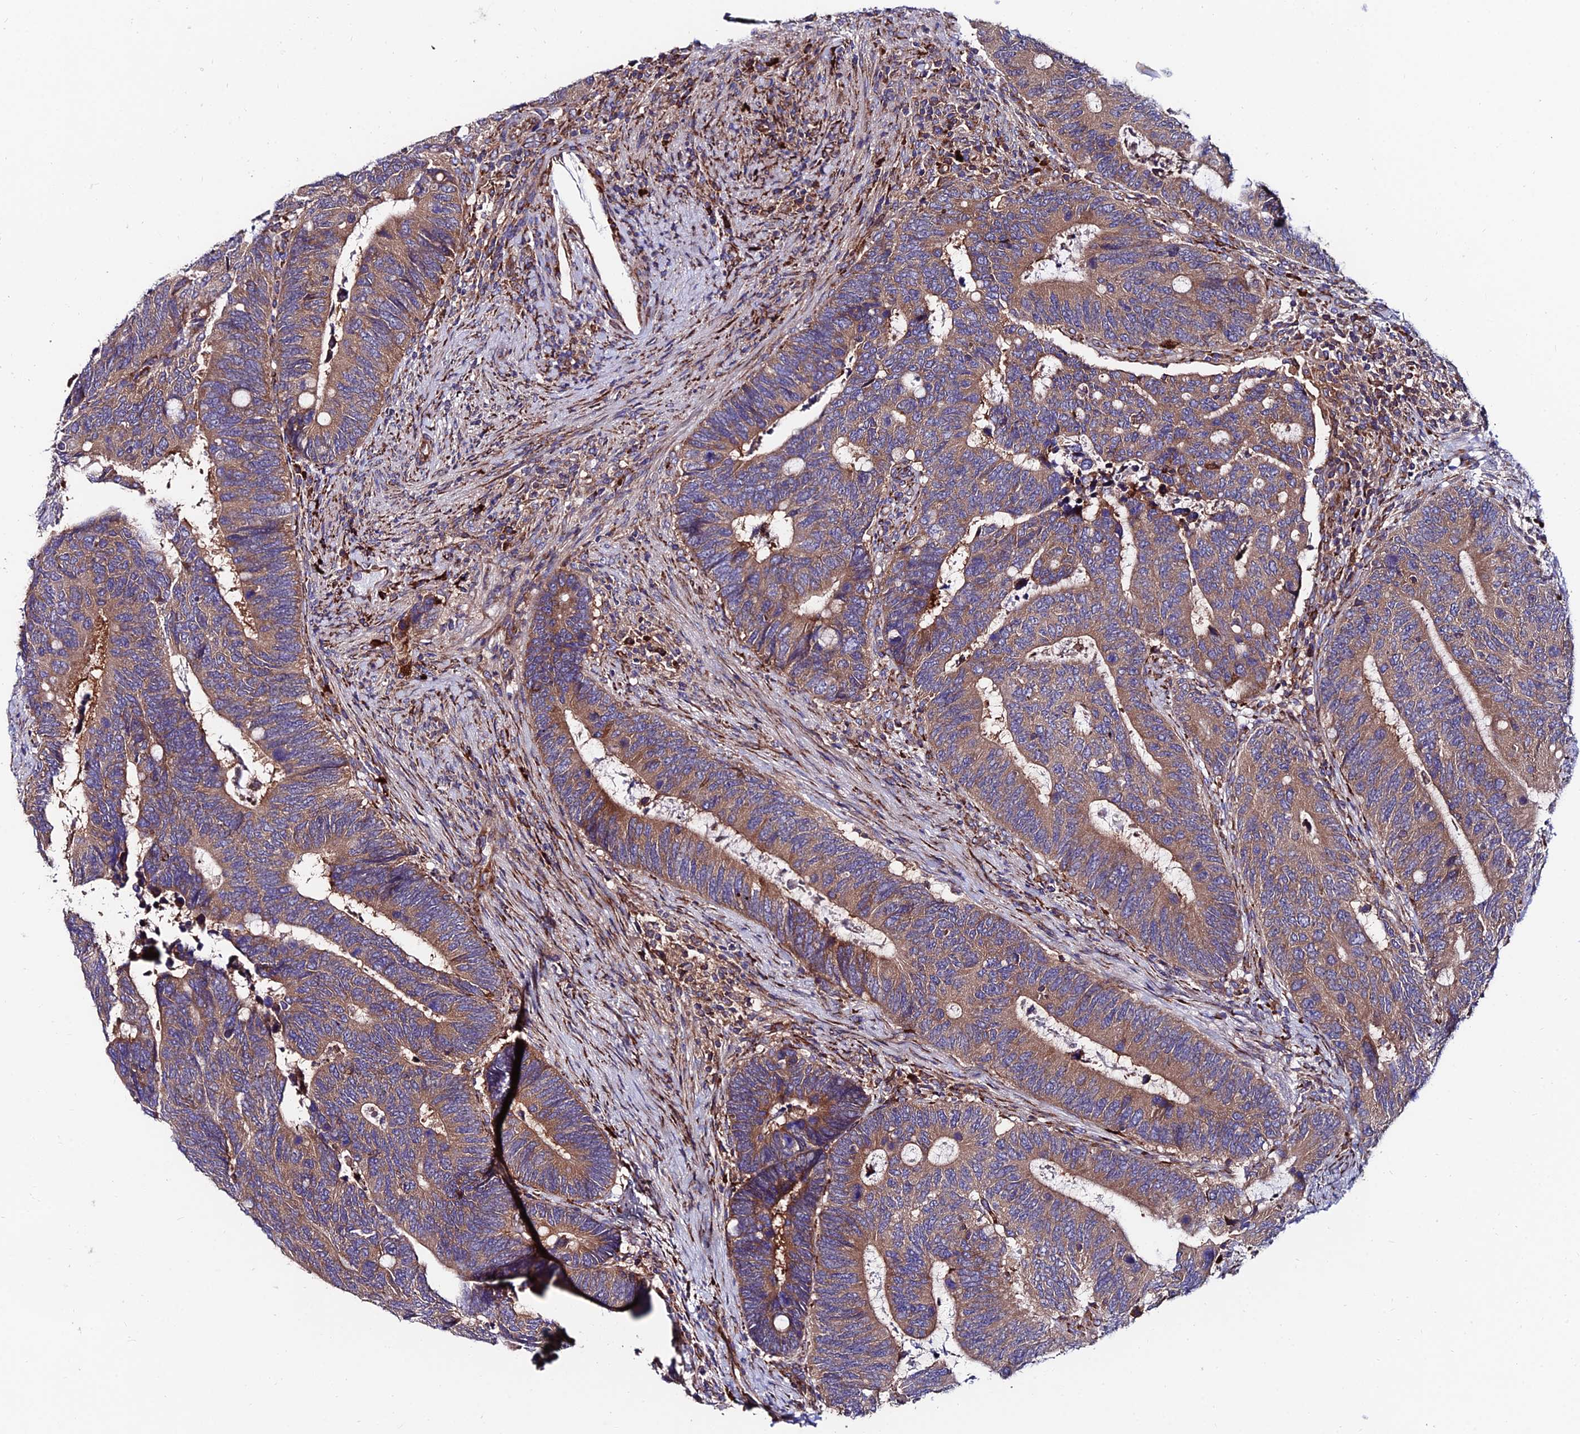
{"staining": {"intensity": "moderate", "quantity": ">75%", "location": "cytoplasmic/membranous"}, "tissue": "colorectal cancer", "cell_type": "Tumor cells", "image_type": "cancer", "snomed": [{"axis": "morphology", "description": "Adenocarcinoma, NOS"}, {"axis": "topography", "description": "Colon"}], "caption": "Brown immunohistochemical staining in human adenocarcinoma (colorectal) exhibits moderate cytoplasmic/membranous positivity in about >75% of tumor cells. The protein is shown in brown color, while the nuclei are stained blue.", "gene": "EIF3K", "patient": {"sex": "male", "age": 87}}